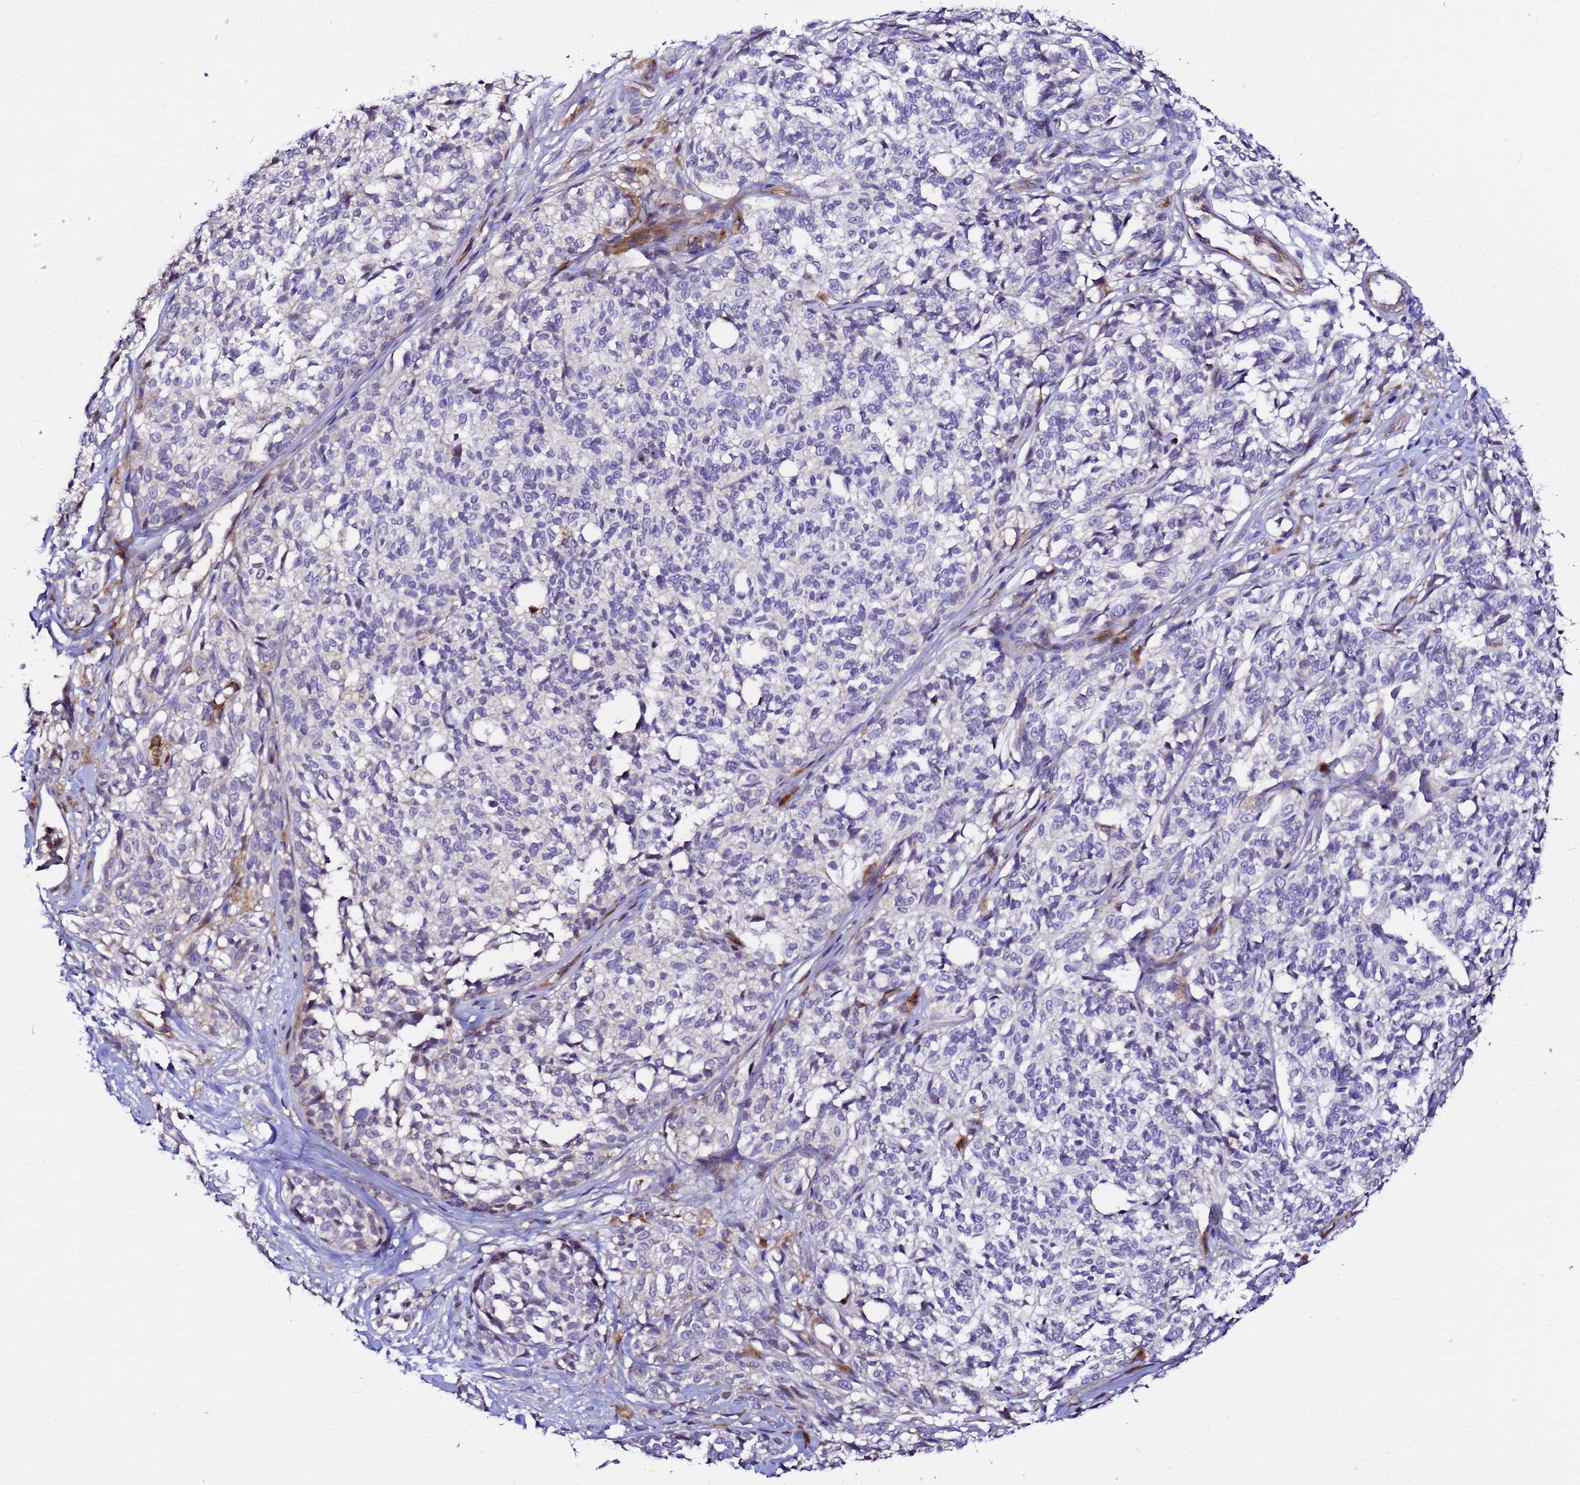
{"staining": {"intensity": "negative", "quantity": "none", "location": "none"}, "tissue": "melanoma", "cell_type": "Tumor cells", "image_type": "cancer", "snomed": [{"axis": "morphology", "description": "Malignant melanoma, NOS"}, {"axis": "topography", "description": "Skin of upper extremity"}], "caption": "DAB (3,3'-diaminobenzidine) immunohistochemical staining of malignant melanoma displays no significant staining in tumor cells. (Brightfield microscopy of DAB (3,3'-diaminobenzidine) IHC at high magnification).", "gene": "JRKL", "patient": {"sex": "male", "age": 40}}